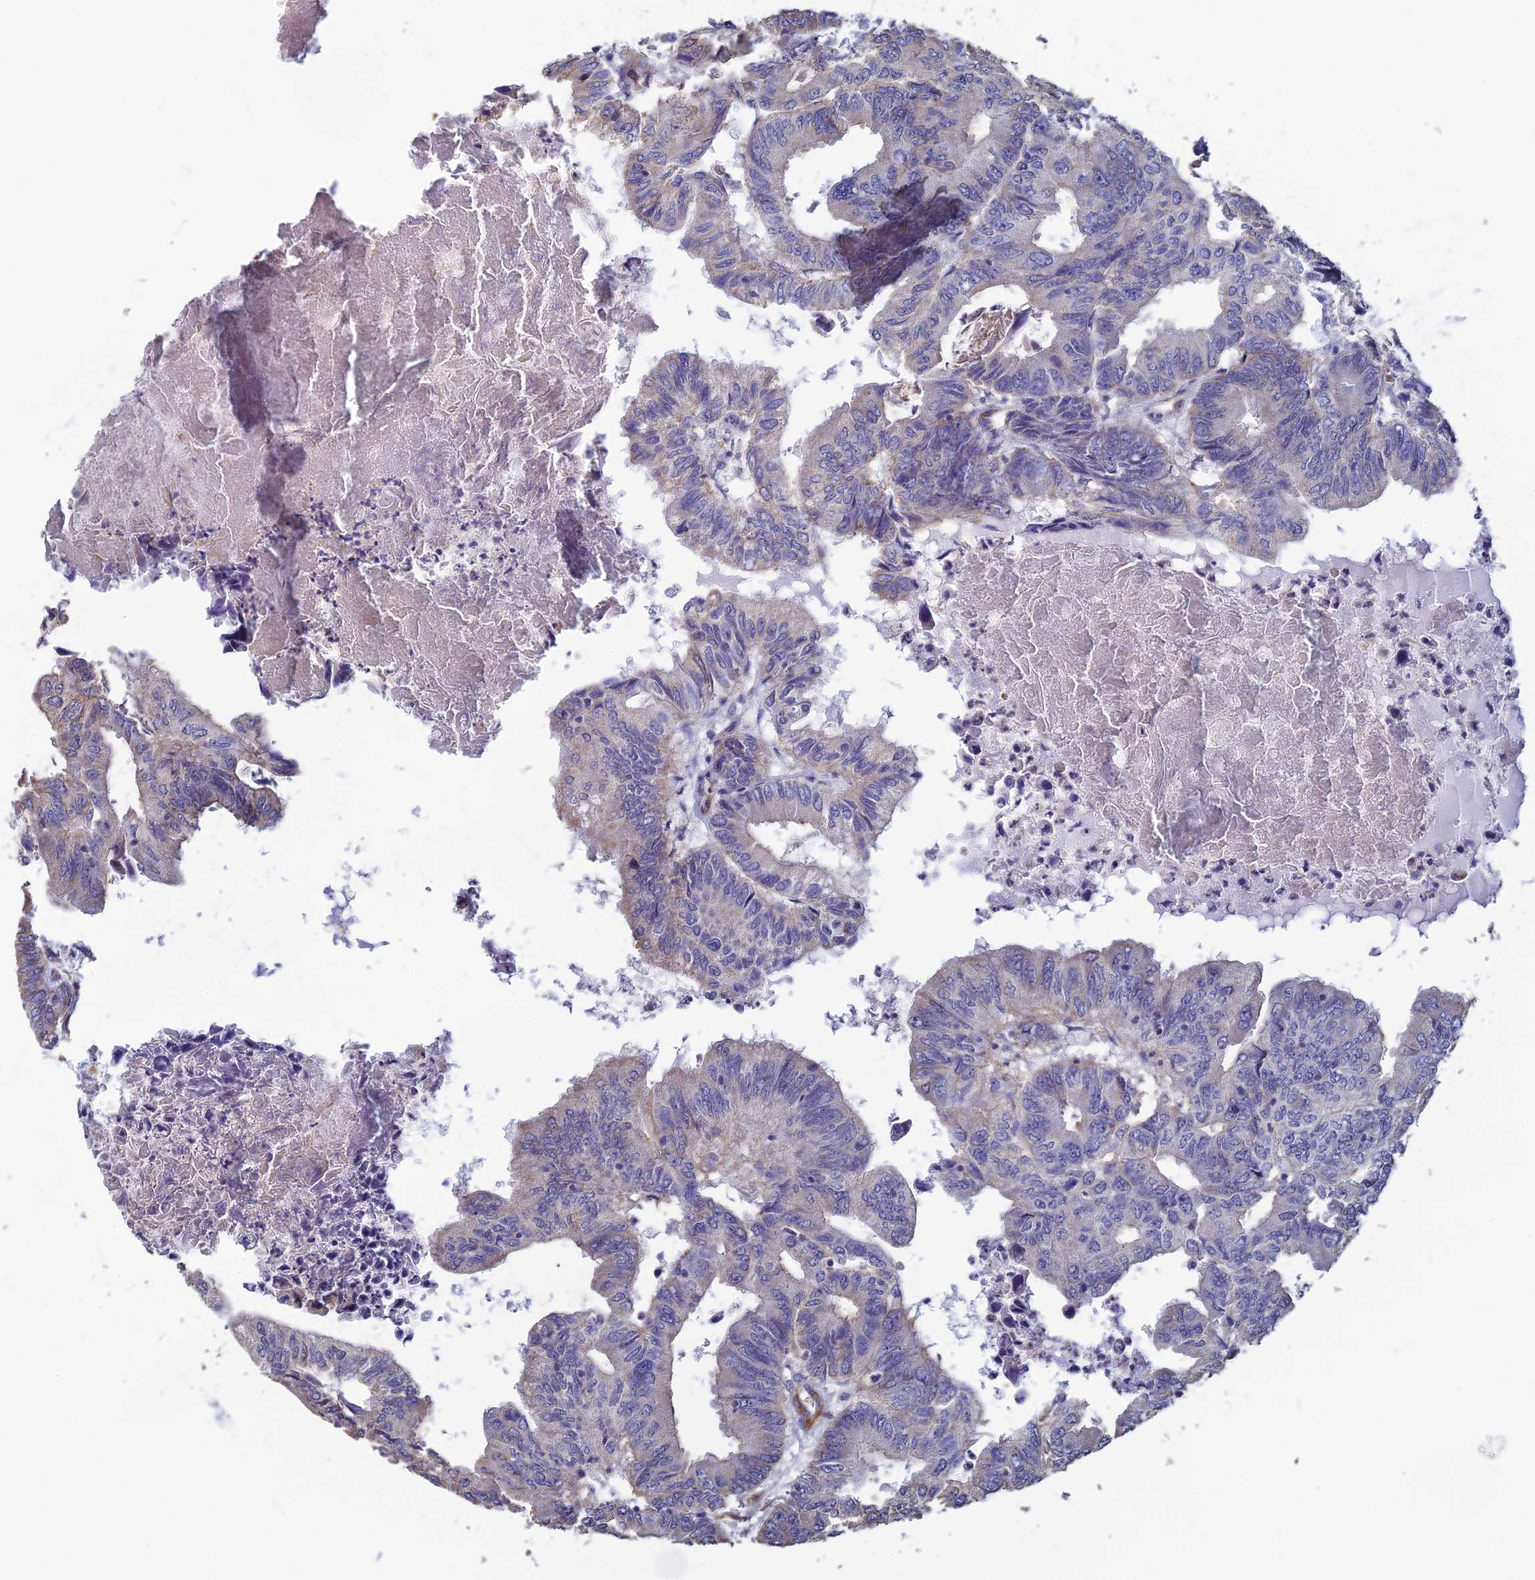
{"staining": {"intensity": "weak", "quantity": "<25%", "location": "cytoplasmic/membranous"}, "tissue": "colorectal cancer", "cell_type": "Tumor cells", "image_type": "cancer", "snomed": [{"axis": "morphology", "description": "Adenocarcinoma, NOS"}, {"axis": "topography", "description": "Colon"}], "caption": "A high-resolution image shows IHC staining of colorectal cancer, which reveals no significant positivity in tumor cells.", "gene": "PCDHA5", "patient": {"sex": "male", "age": 85}}